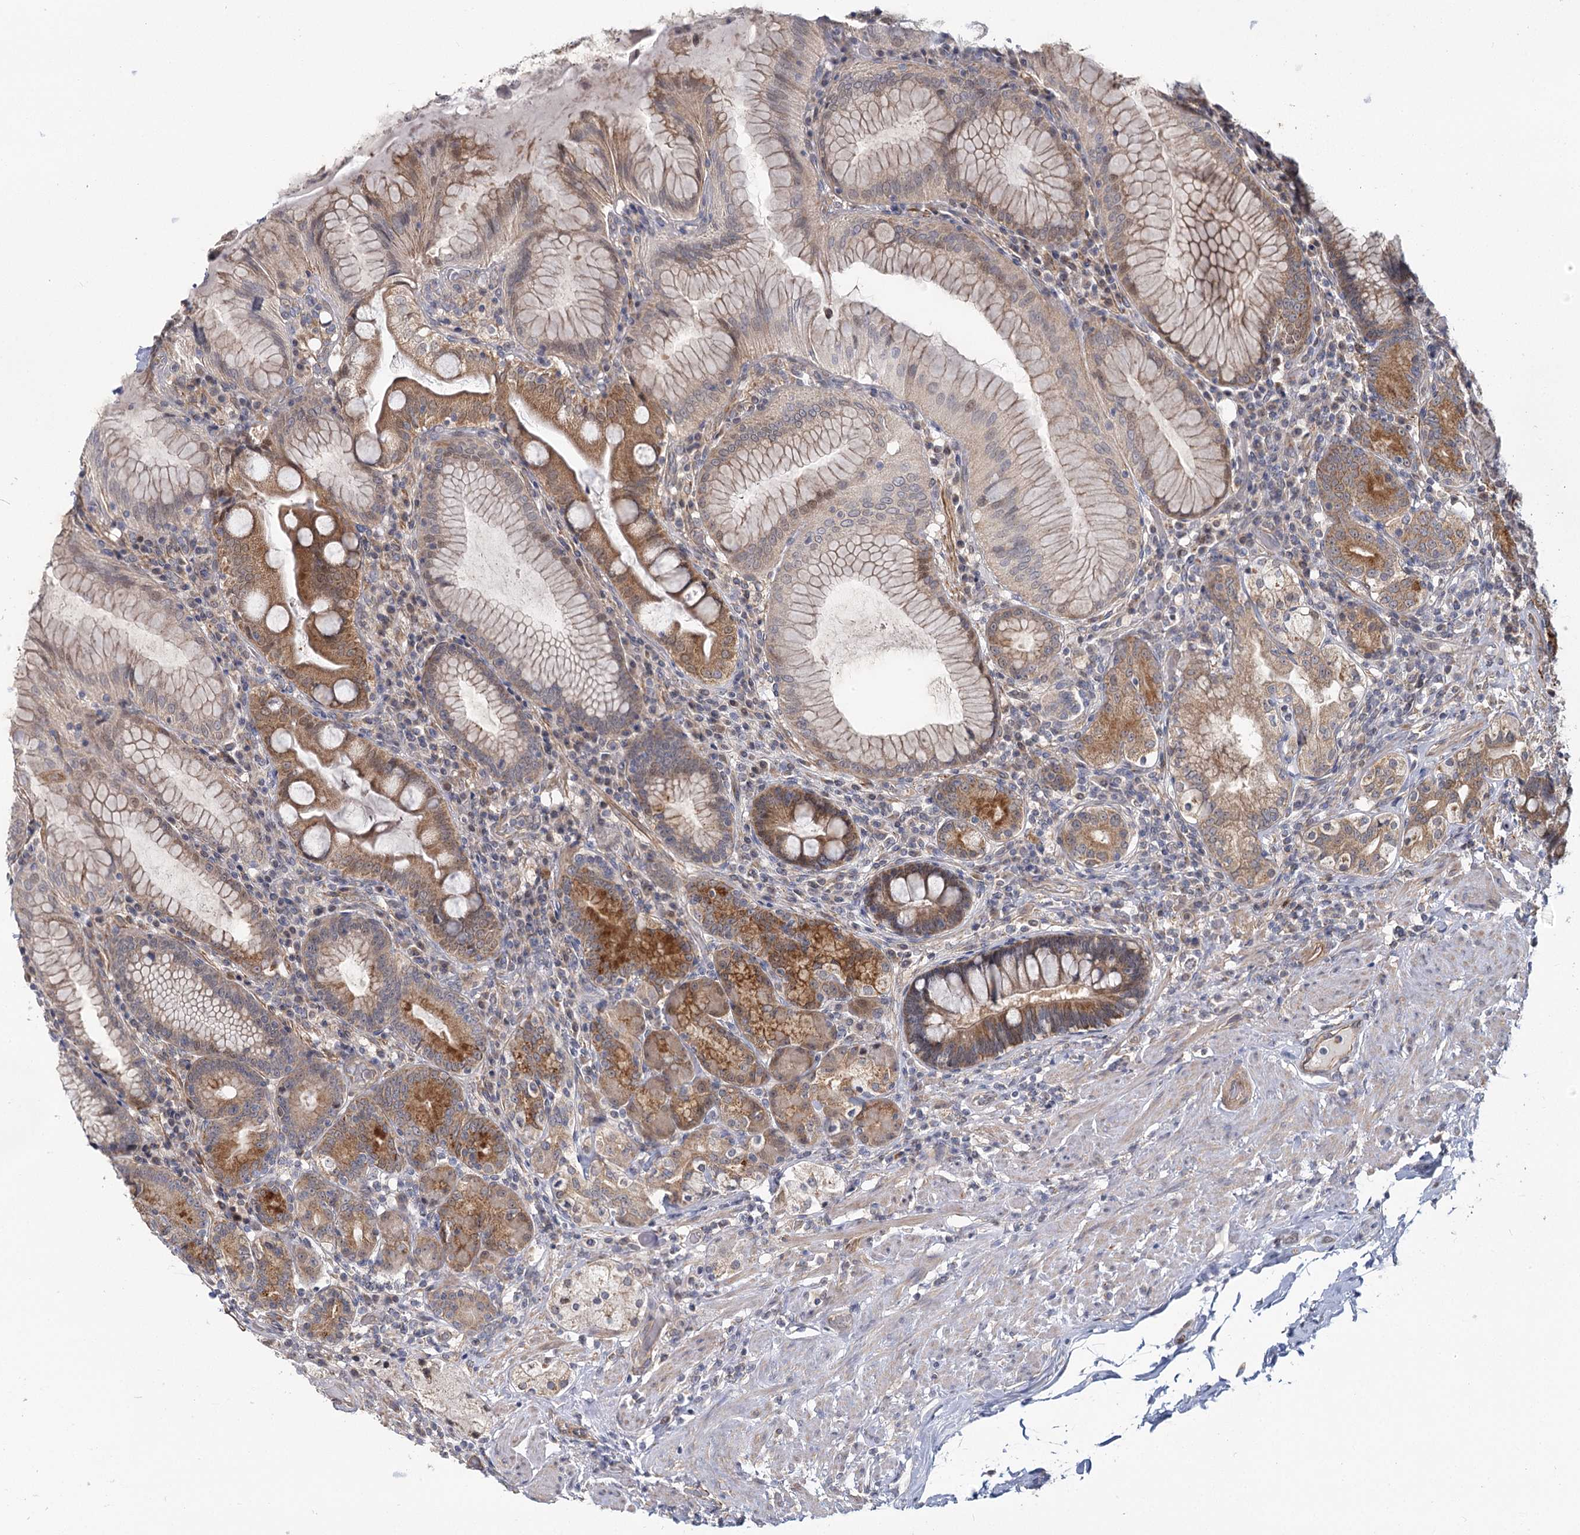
{"staining": {"intensity": "moderate", "quantity": ">75%", "location": "cytoplasmic/membranous"}, "tissue": "stomach", "cell_type": "Glandular cells", "image_type": "normal", "snomed": [{"axis": "morphology", "description": "Normal tissue, NOS"}, {"axis": "topography", "description": "Stomach, upper"}, {"axis": "topography", "description": "Stomach, lower"}], "caption": "Stomach stained with IHC demonstrates moderate cytoplasmic/membranous expression in approximately >75% of glandular cells. The staining is performed using DAB (3,3'-diaminobenzidine) brown chromogen to label protein expression. The nuclei are counter-stained blue using hematoxylin.", "gene": "TBC1D9B", "patient": {"sex": "female", "age": 76}}